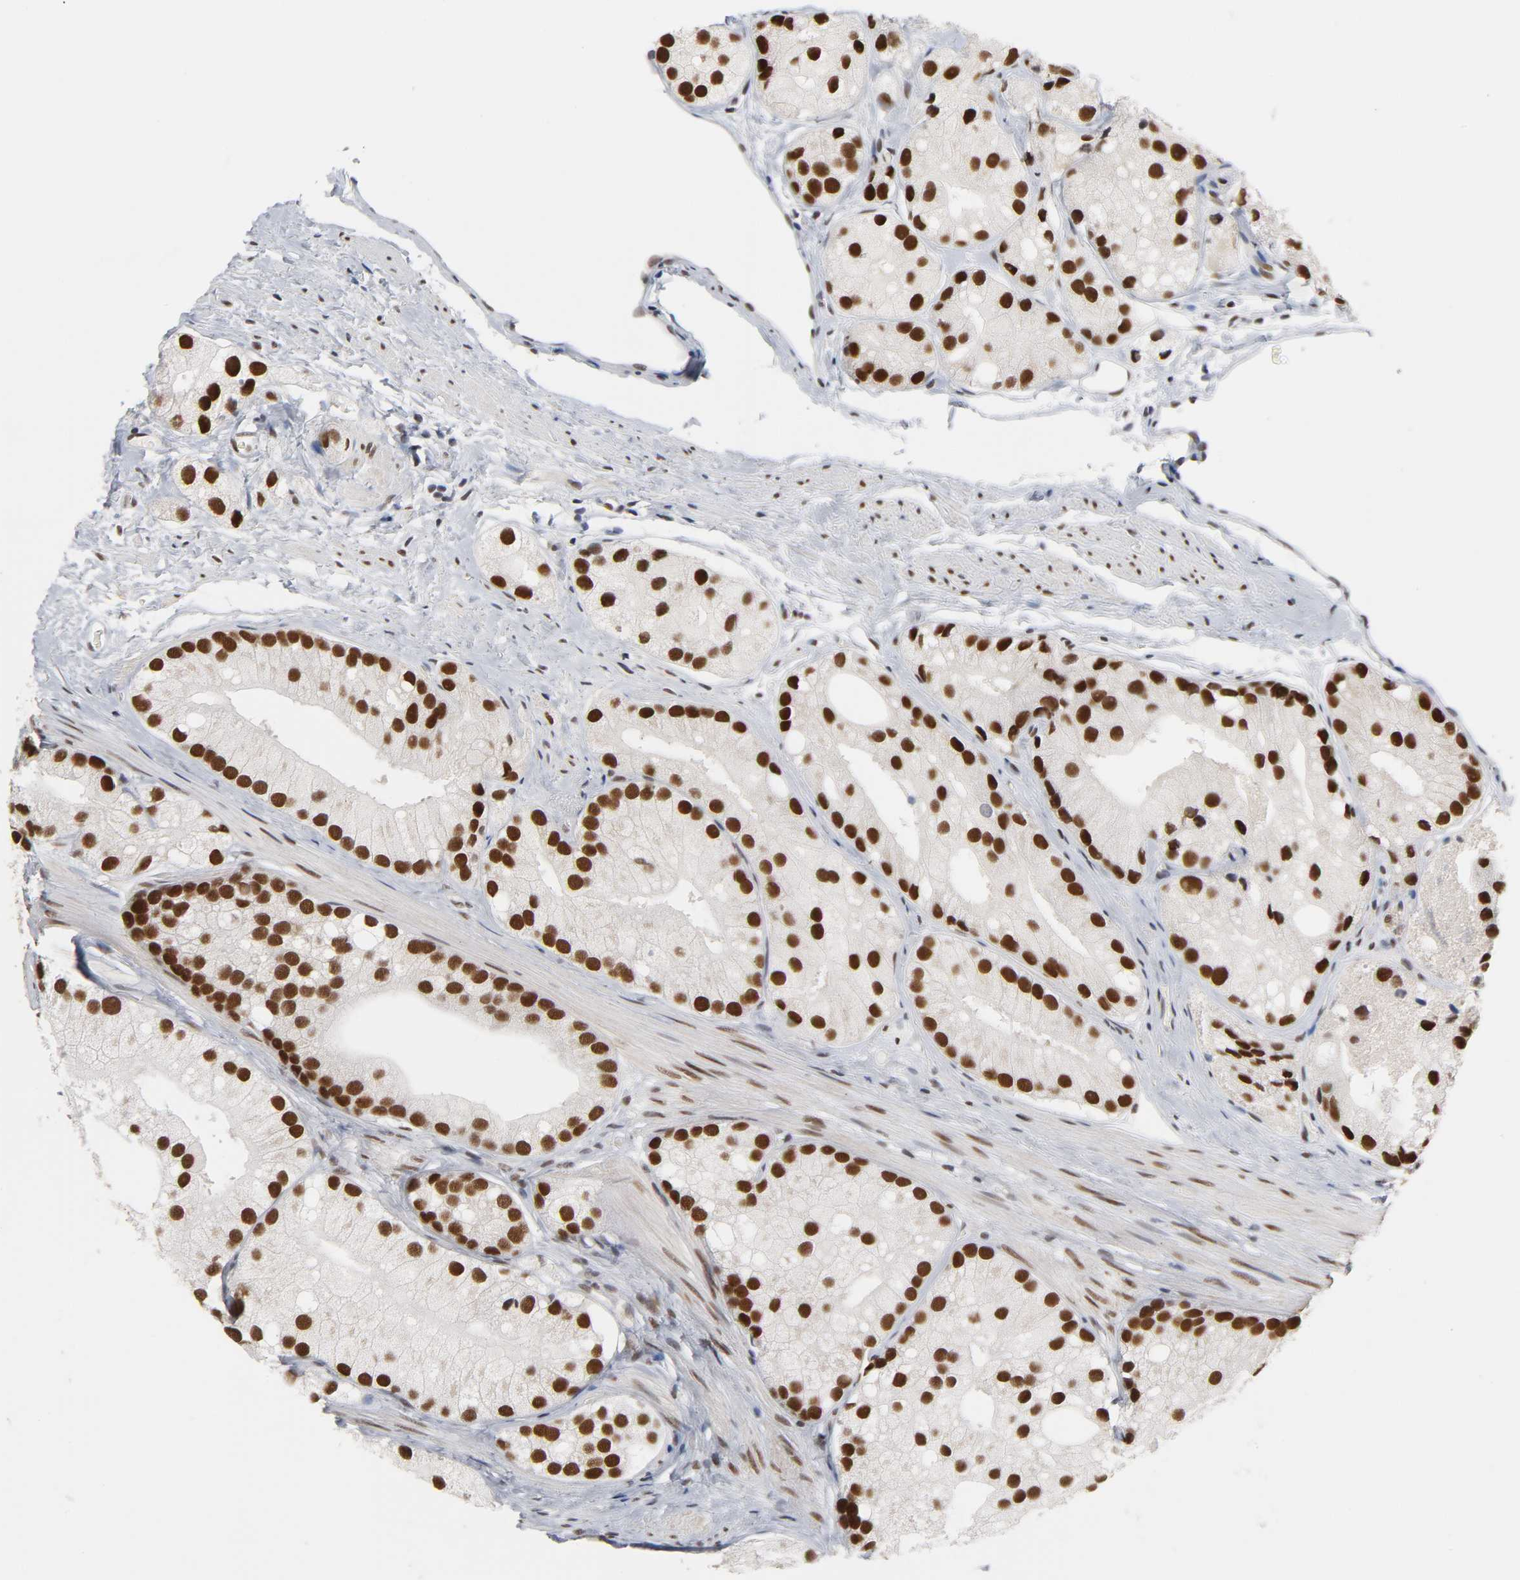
{"staining": {"intensity": "strong", "quantity": ">75%", "location": "nuclear"}, "tissue": "prostate cancer", "cell_type": "Tumor cells", "image_type": "cancer", "snomed": [{"axis": "morphology", "description": "Adenocarcinoma, Low grade"}, {"axis": "topography", "description": "Prostate"}], "caption": "This is a photomicrograph of IHC staining of prostate adenocarcinoma (low-grade), which shows strong positivity in the nuclear of tumor cells.", "gene": "TRIM33", "patient": {"sex": "male", "age": 69}}